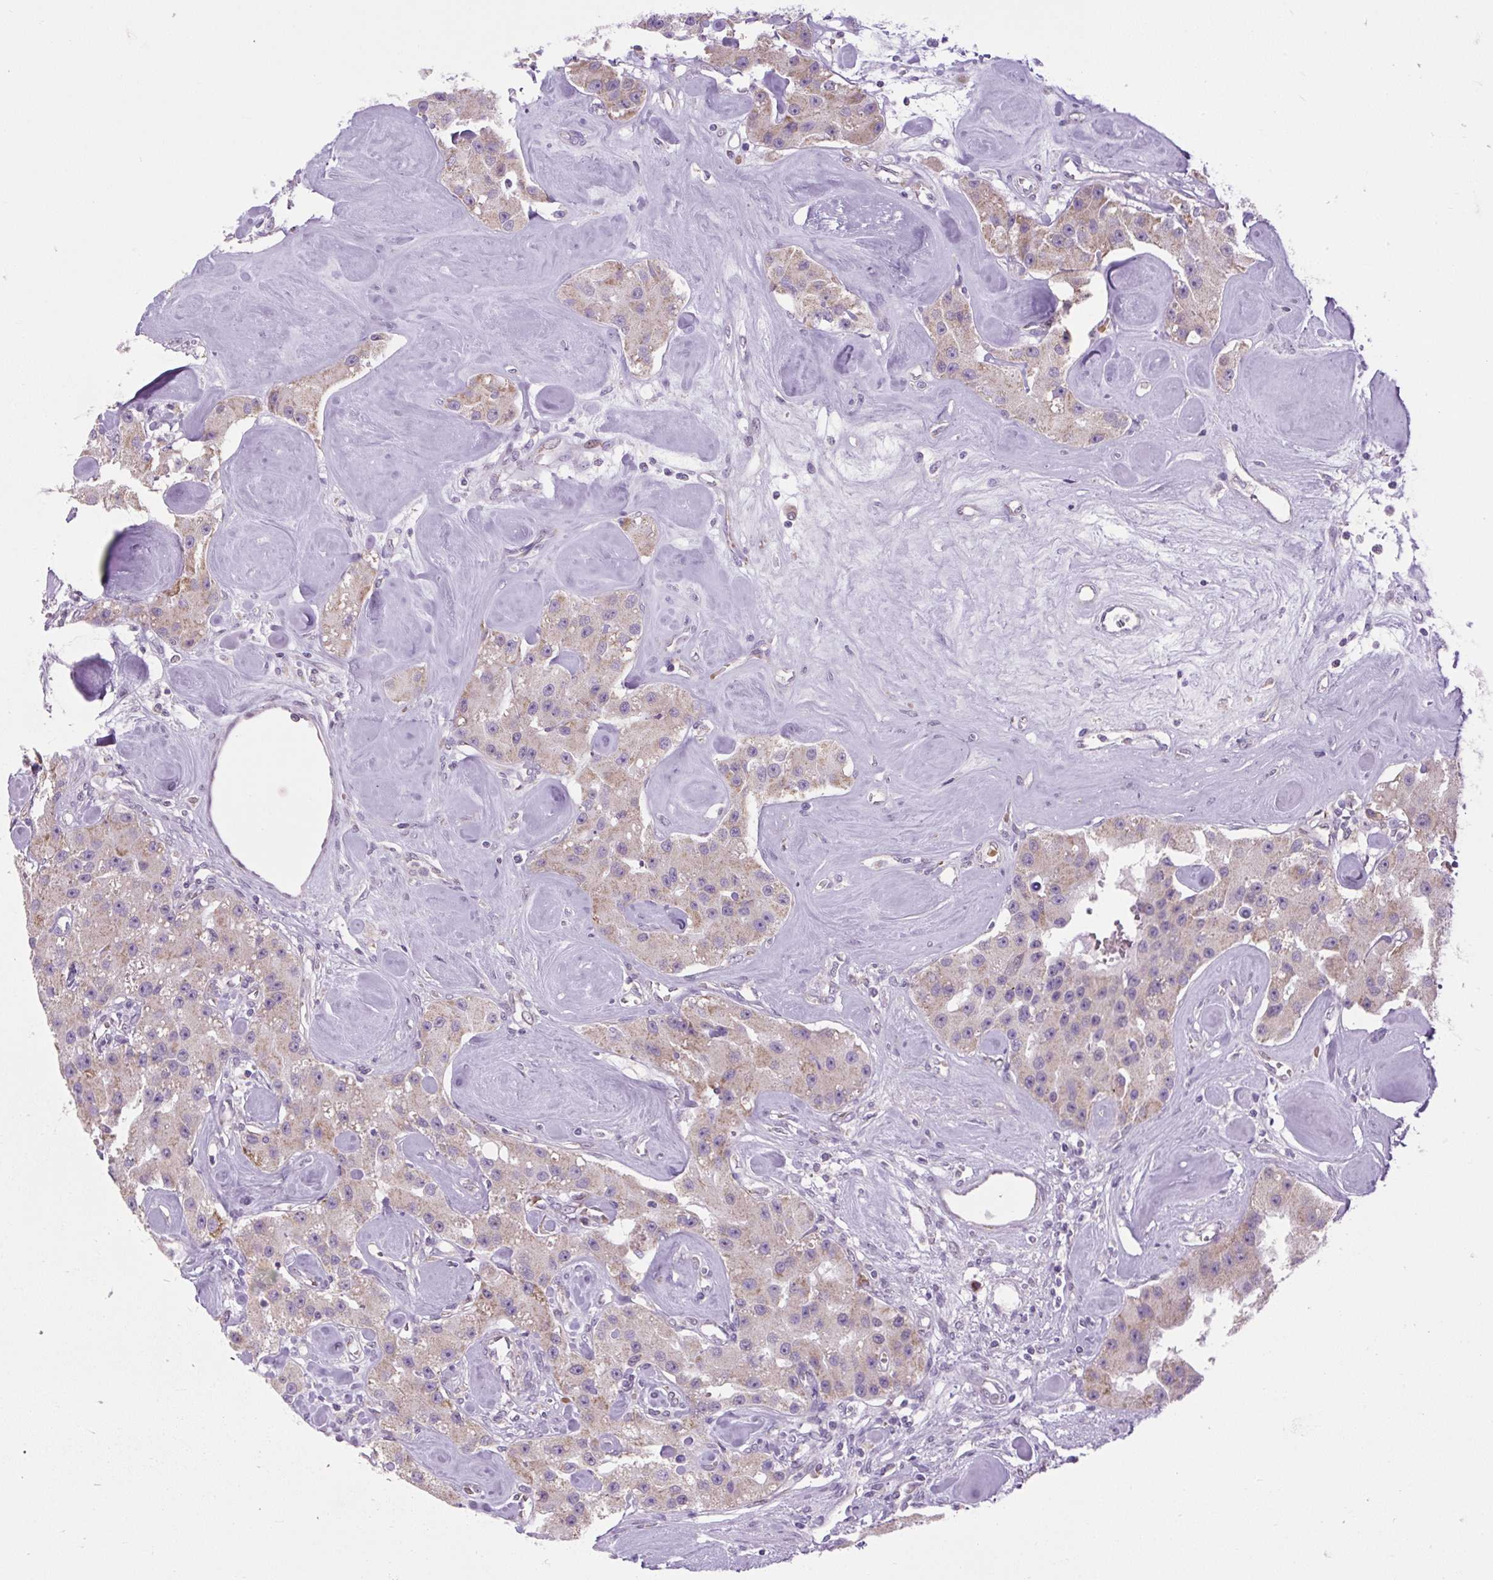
{"staining": {"intensity": "weak", "quantity": ">75%", "location": "cytoplasmic/membranous"}, "tissue": "carcinoid", "cell_type": "Tumor cells", "image_type": "cancer", "snomed": [{"axis": "morphology", "description": "Carcinoid, malignant, NOS"}, {"axis": "topography", "description": "Pancreas"}], "caption": "Carcinoid stained with a protein marker demonstrates weak staining in tumor cells.", "gene": "SCO2", "patient": {"sex": "male", "age": 41}}